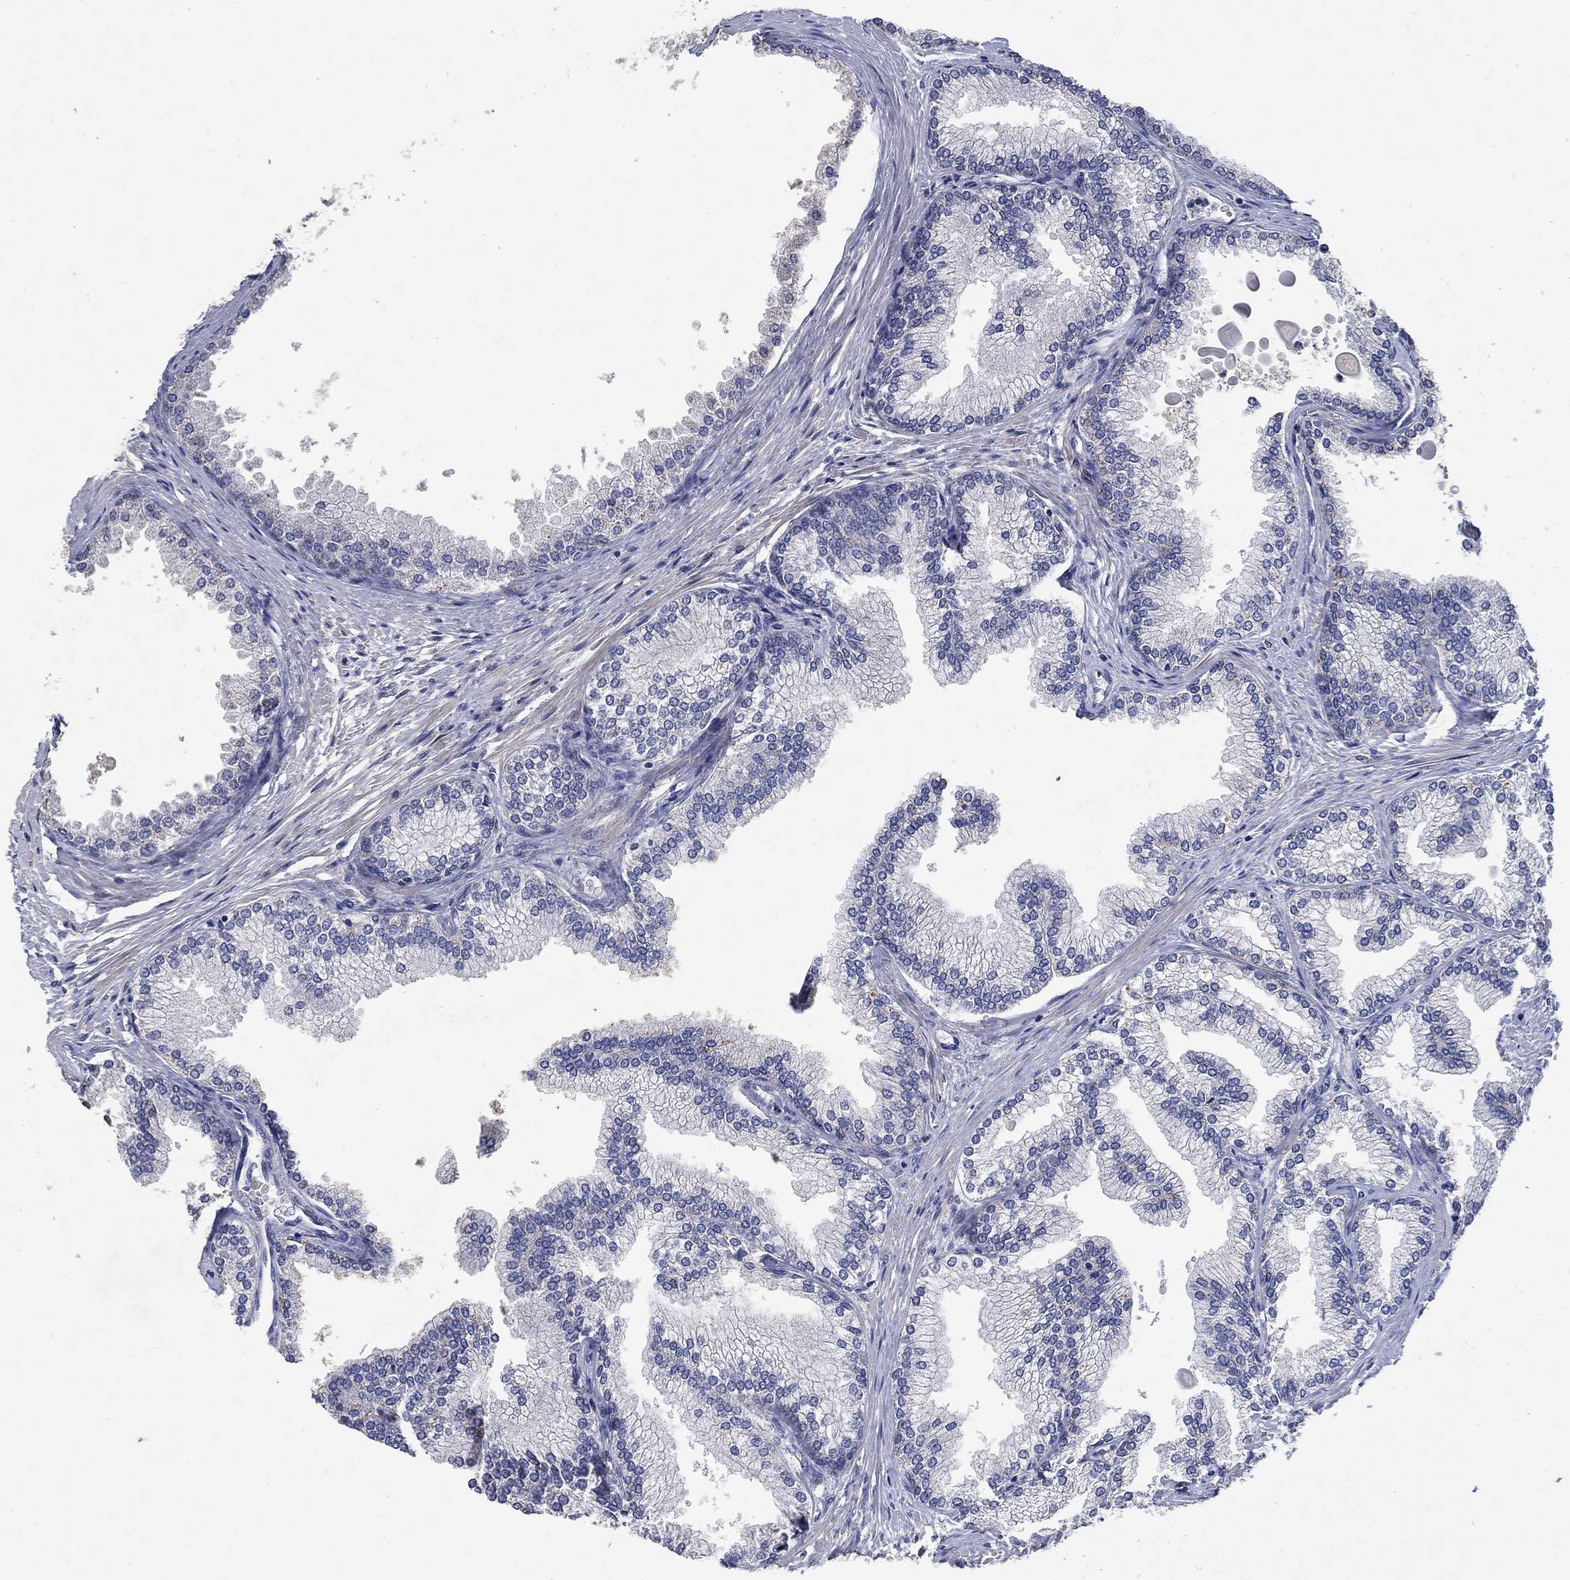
{"staining": {"intensity": "negative", "quantity": "none", "location": "none"}, "tissue": "prostate", "cell_type": "Glandular cells", "image_type": "normal", "snomed": [{"axis": "morphology", "description": "Normal tissue, NOS"}, {"axis": "topography", "description": "Prostate"}], "caption": "Immunohistochemistry (IHC) photomicrograph of normal prostate: human prostate stained with DAB (3,3'-diaminobenzidine) shows no significant protein positivity in glandular cells. The staining was performed using DAB to visualize the protein expression in brown, while the nuclei were stained in blue with hematoxylin (Magnification: 20x).", "gene": "TMEM169", "patient": {"sex": "male", "age": 72}}